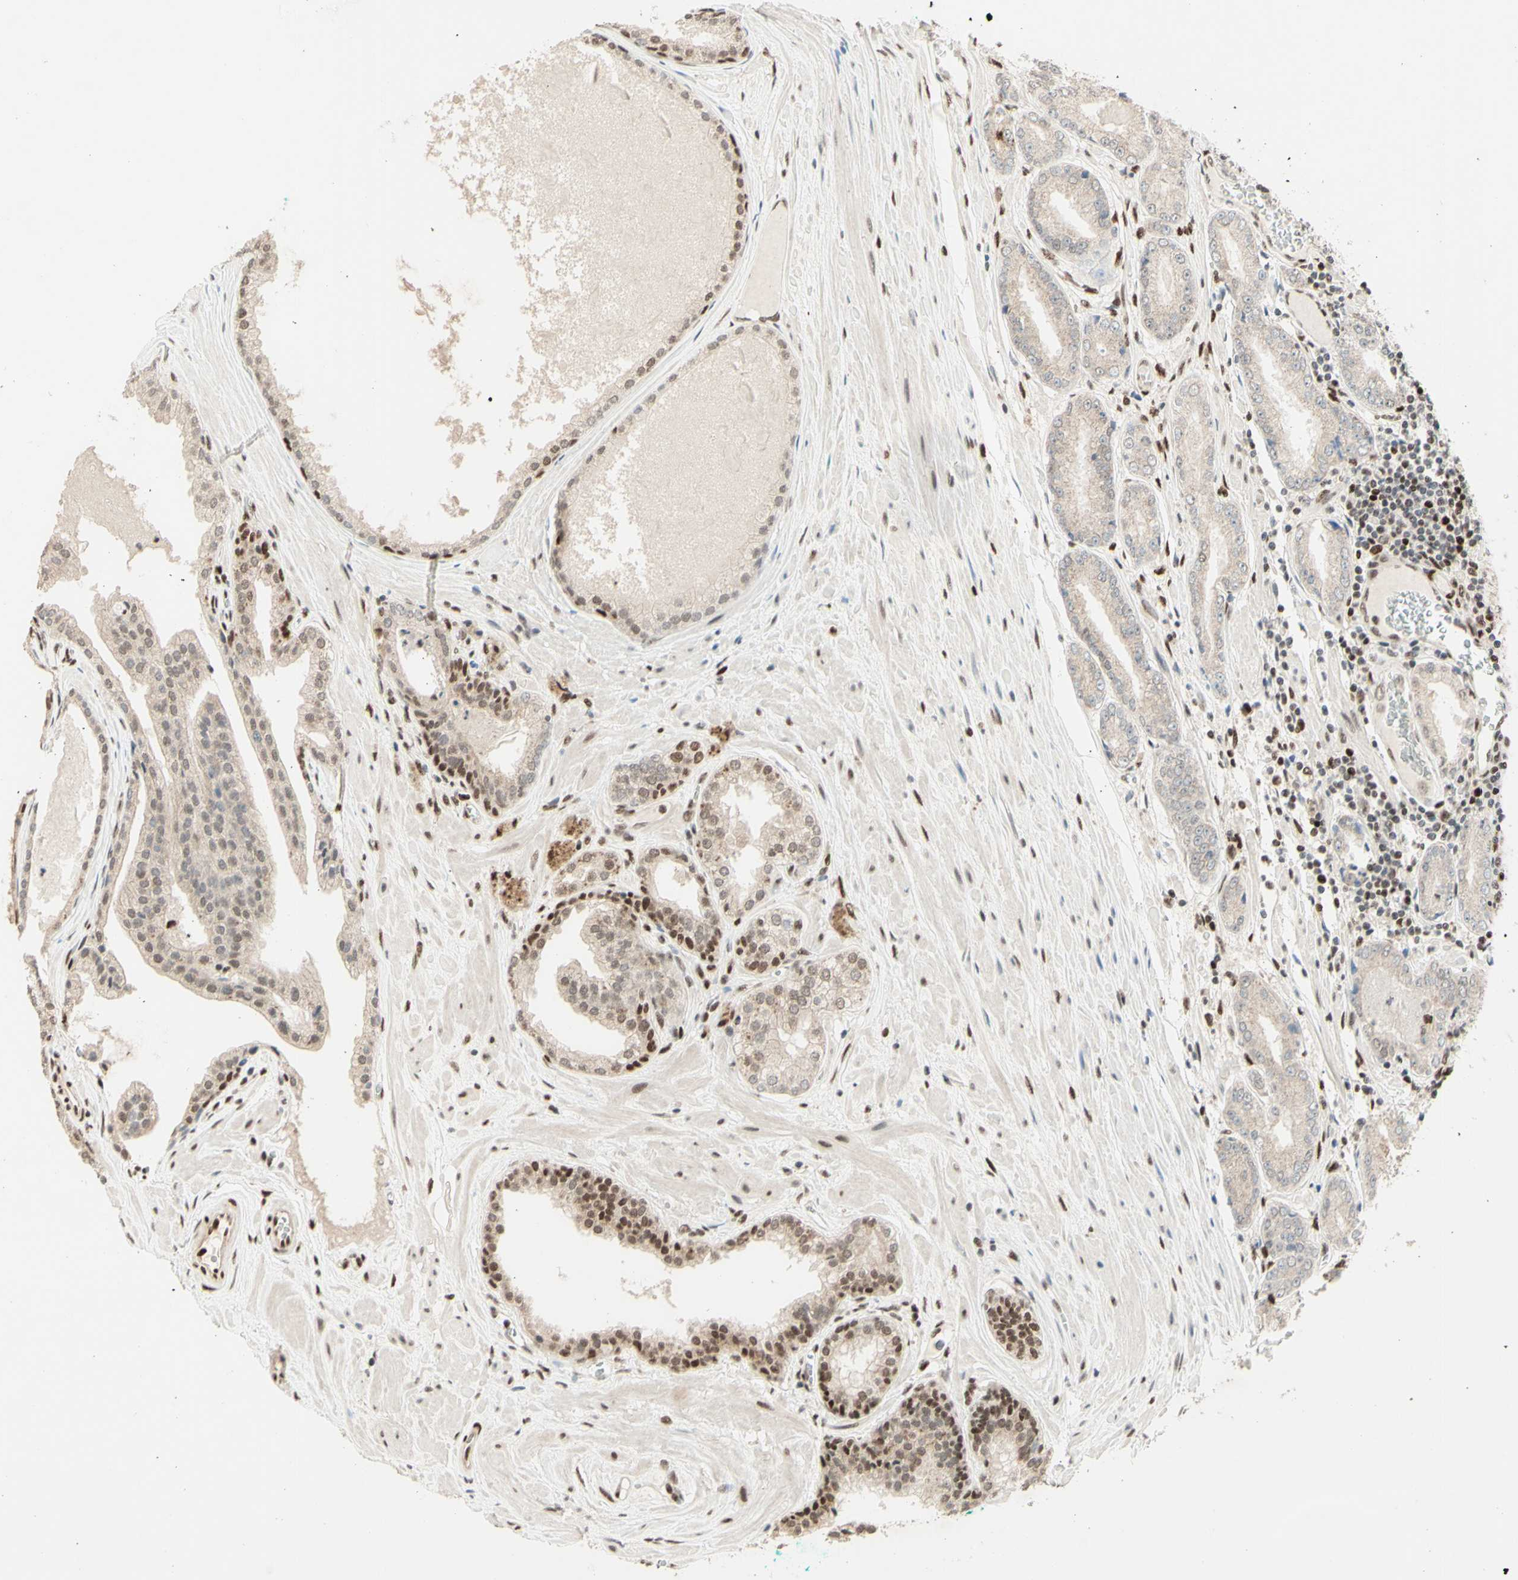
{"staining": {"intensity": "weak", "quantity": ">75%", "location": "cytoplasmic/membranous"}, "tissue": "prostate cancer", "cell_type": "Tumor cells", "image_type": "cancer", "snomed": [{"axis": "morphology", "description": "Adenocarcinoma, High grade"}, {"axis": "topography", "description": "Prostate"}], "caption": "This is an image of immunohistochemistry (IHC) staining of adenocarcinoma (high-grade) (prostate), which shows weak positivity in the cytoplasmic/membranous of tumor cells.", "gene": "NR3C1", "patient": {"sex": "male", "age": 59}}